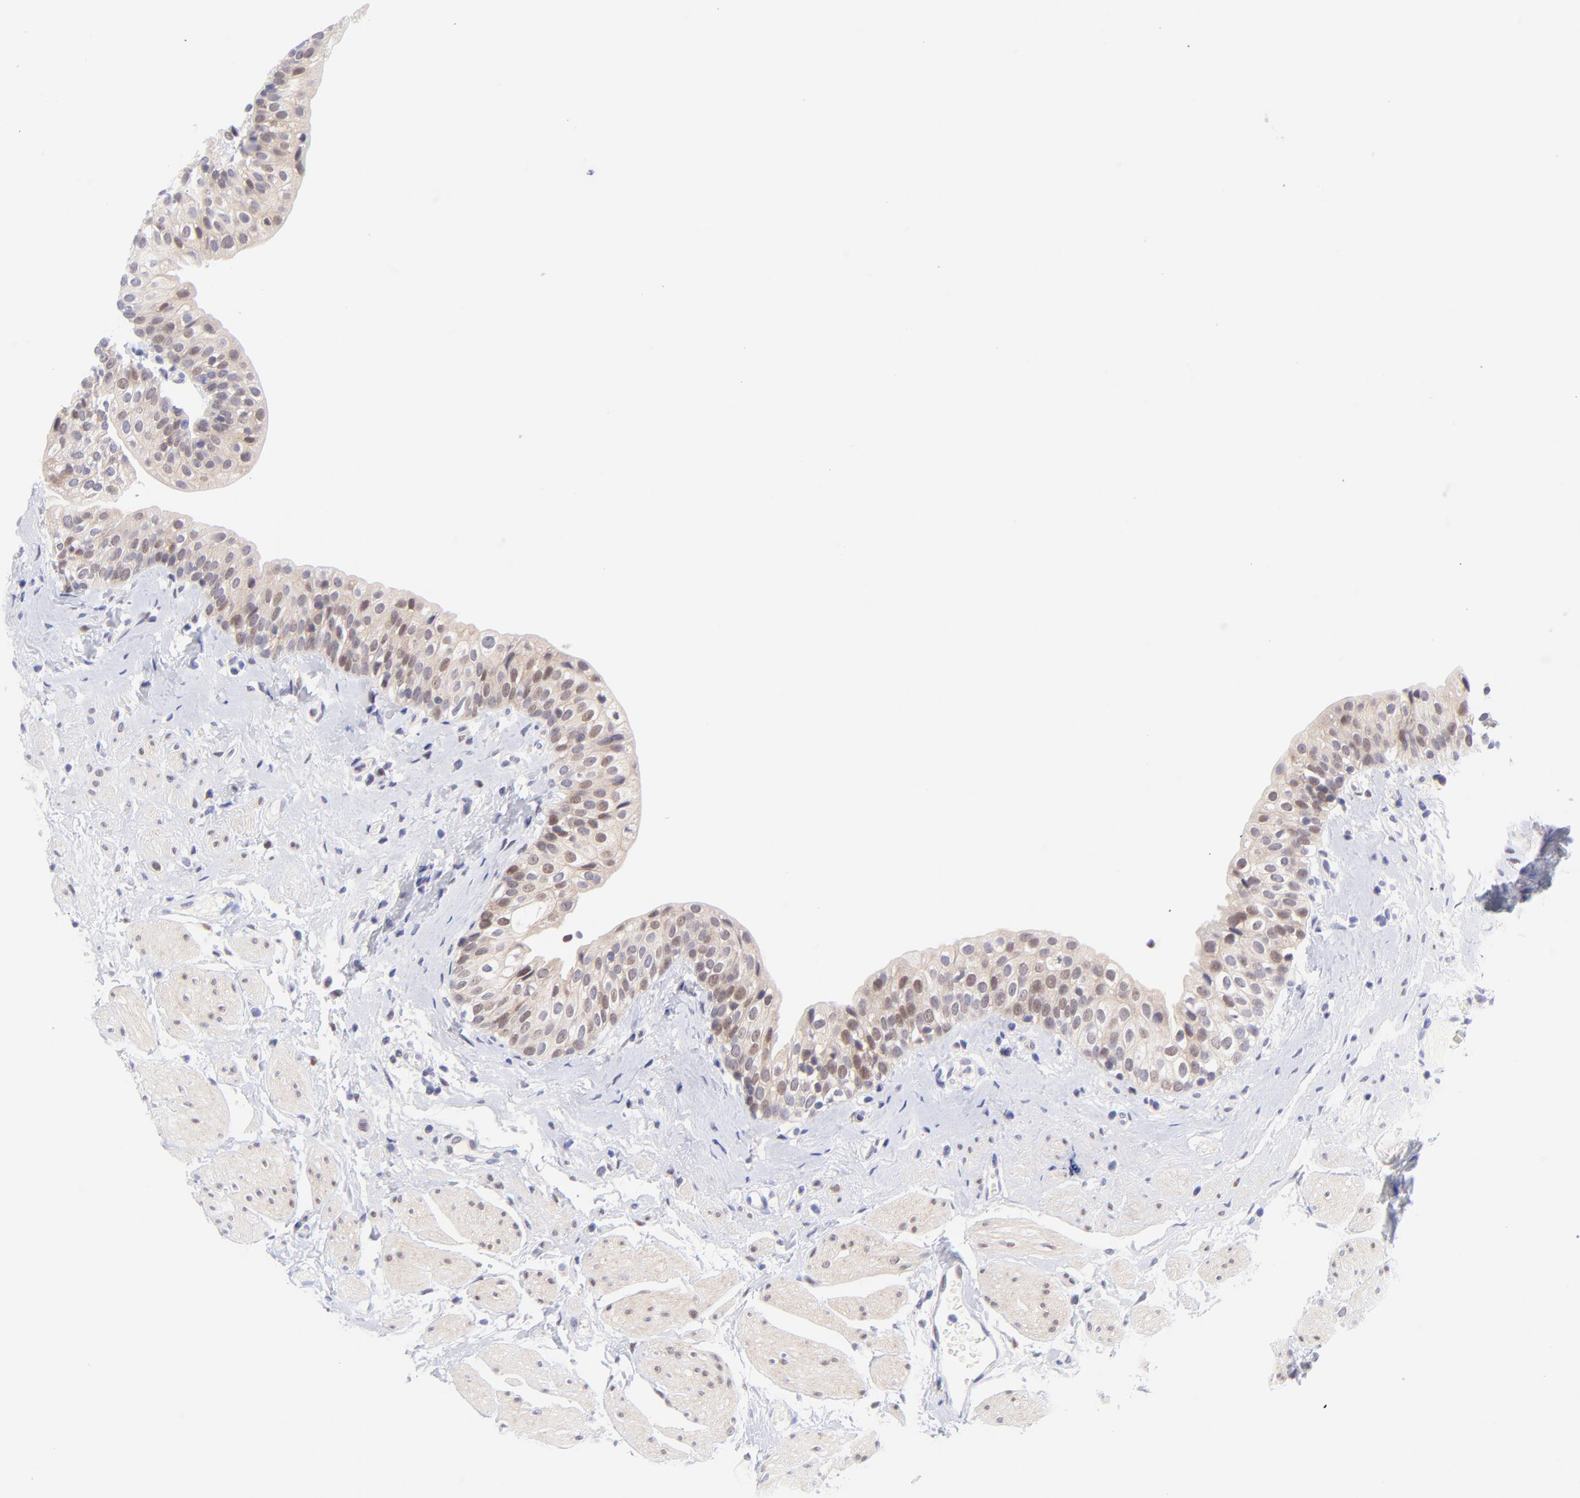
{"staining": {"intensity": "moderate", "quantity": "25%-75%", "location": "cytoplasmic/membranous,nuclear"}, "tissue": "urinary bladder", "cell_type": "Urothelial cells", "image_type": "normal", "snomed": [{"axis": "morphology", "description": "Normal tissue, NOS"}, {"axis": "topography", "description": "Urinary bladder"}], "caption": "Immunohistochemical staining of unremarkable human urinary bladder displays medium levels of moderate cytoplasmic/membranous,nuclear positivity in approximately 25%-75% of urothelial cells. The protein of interest is stained brown, and the nuclei are stained in blue (DAB IHC with brightfield microscopy, high magnification).", "gene": "PBDC1", "patient": {"sex": "male", "age": 59}}